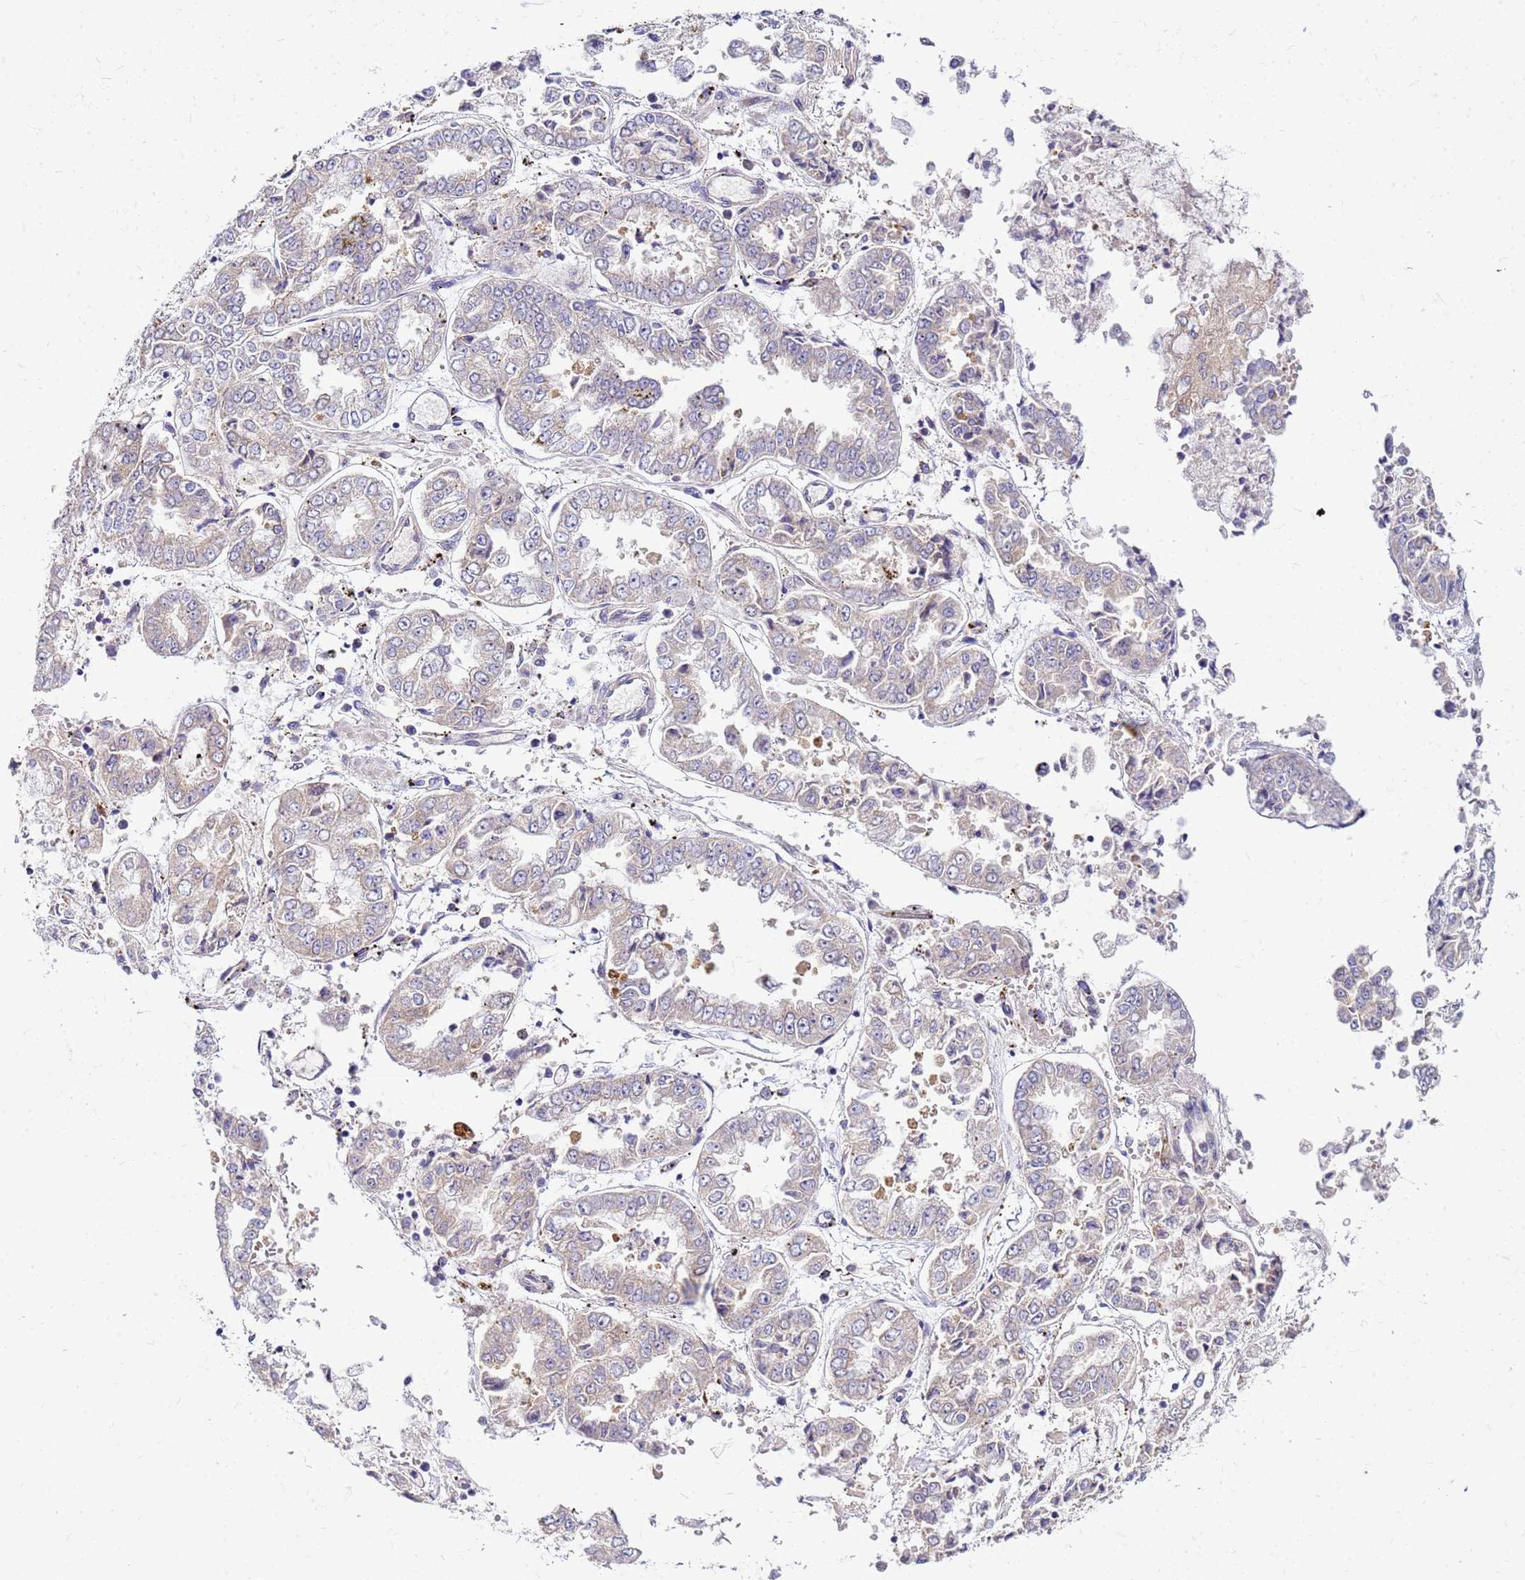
{"staining": {"intensity": "weak", "quantity": "25%-75%", "location": "cytoplasmic/membranous"}, "tissue": "stomach cancer", "cell_type": "Tumor cells", "image_type": "cancer", "snomed": [{"axis": "morphology", "description": "Adenocarcinoma, NOS"}, {"axis": "topography", "description": "Stomach"}], "caption": "Tumor cells display weak cytoplasmic/membranous staining in about 25%-75% of cells in stomach adenocarcinoma.", "gene": "PKD1", "patient": {"sex": "male", "age": 76}}